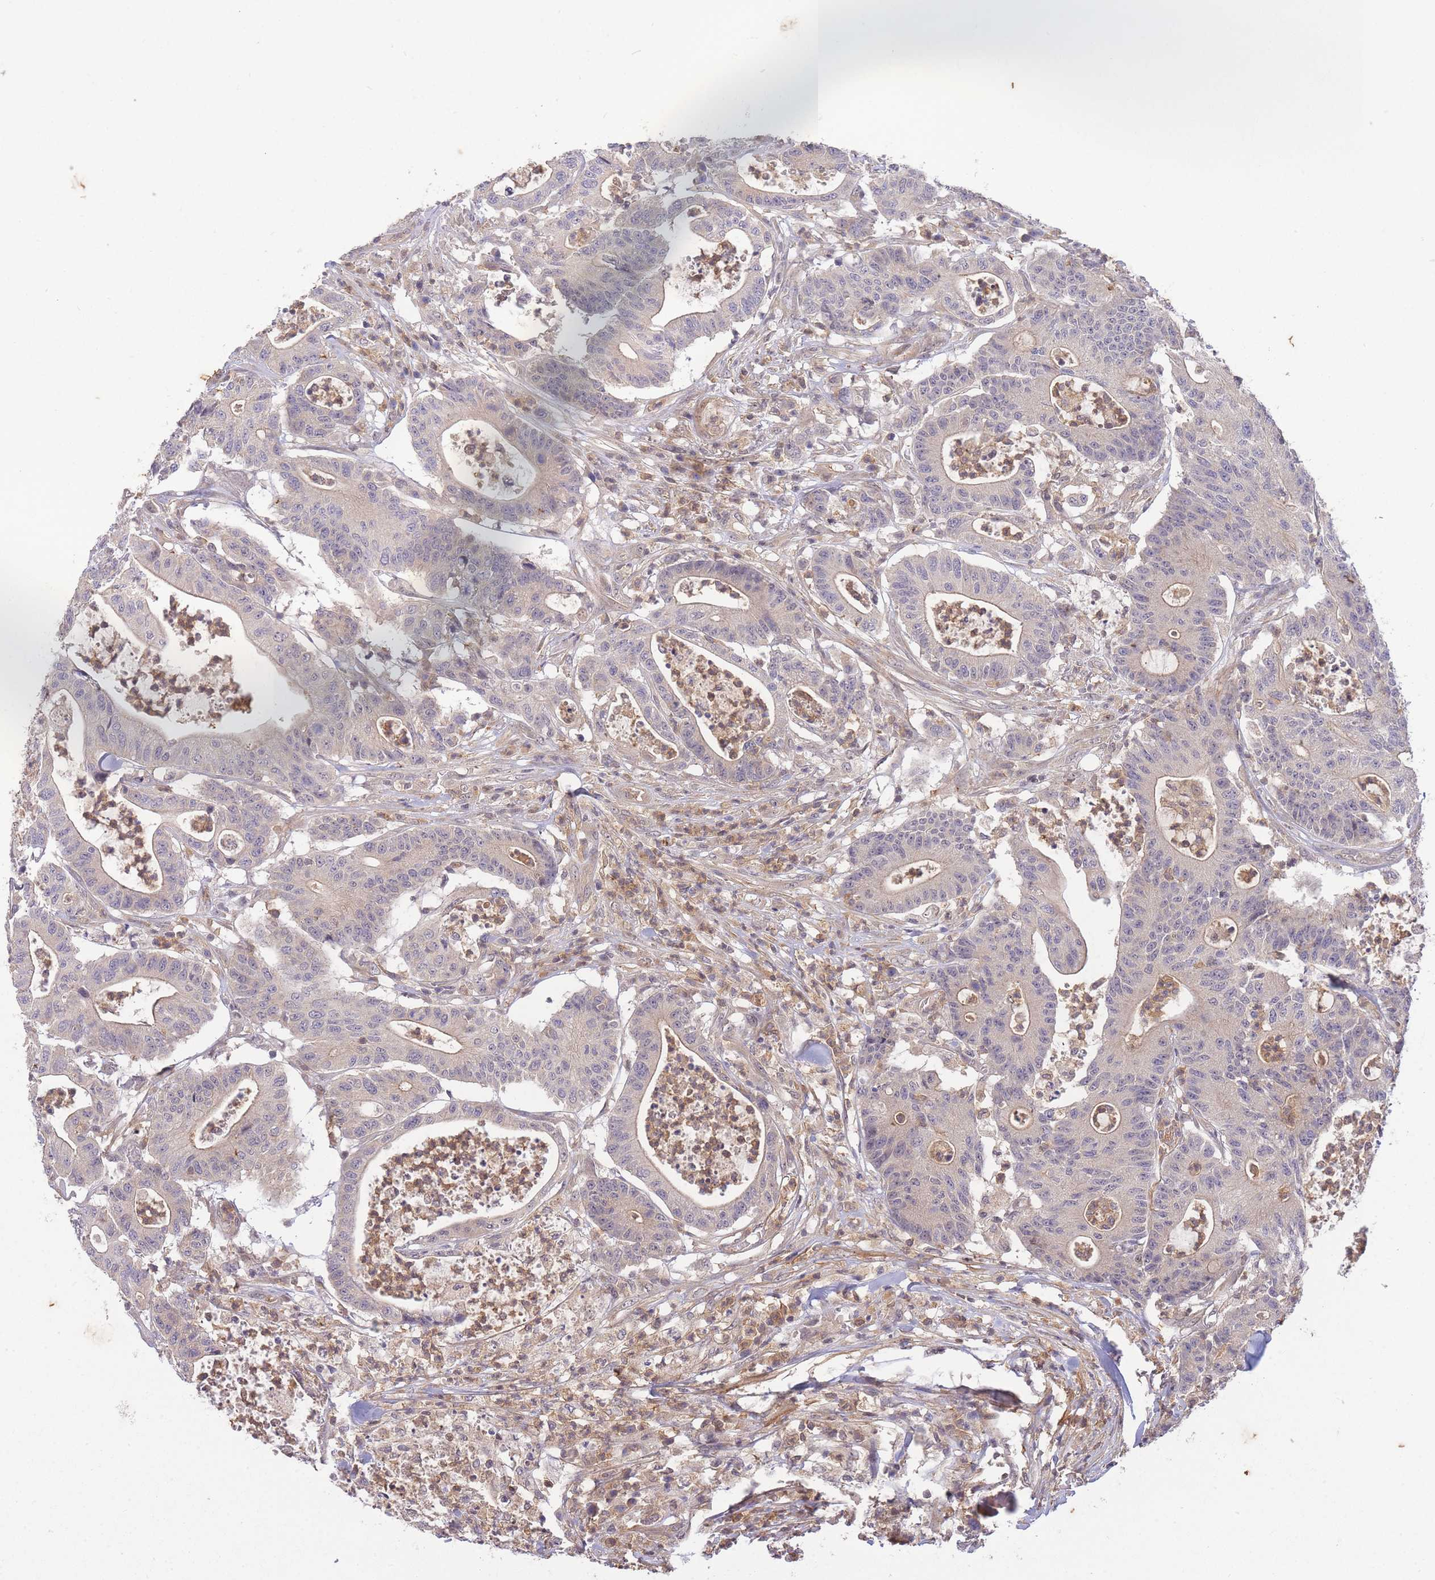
{"staining": {"intensity": "weak", "quantity": "25%-75%", "location": "cytoplasmic/membranous"}, "tissue": "colorectal cancer", "cell_type": "Tumor cells", "image_type": "cancer", "snomed": [{"axis": "morphology", "description": "Adenocarcinoma, NOS"}, {"axis": "topography", "description": "Colon"}], "caption": "Human colorectal cancer stained with a protein marker demonstrates weak staining in tumor cells.", "gene": "ST8SIA4", "patient": {"sex": "female", "age": 84}}